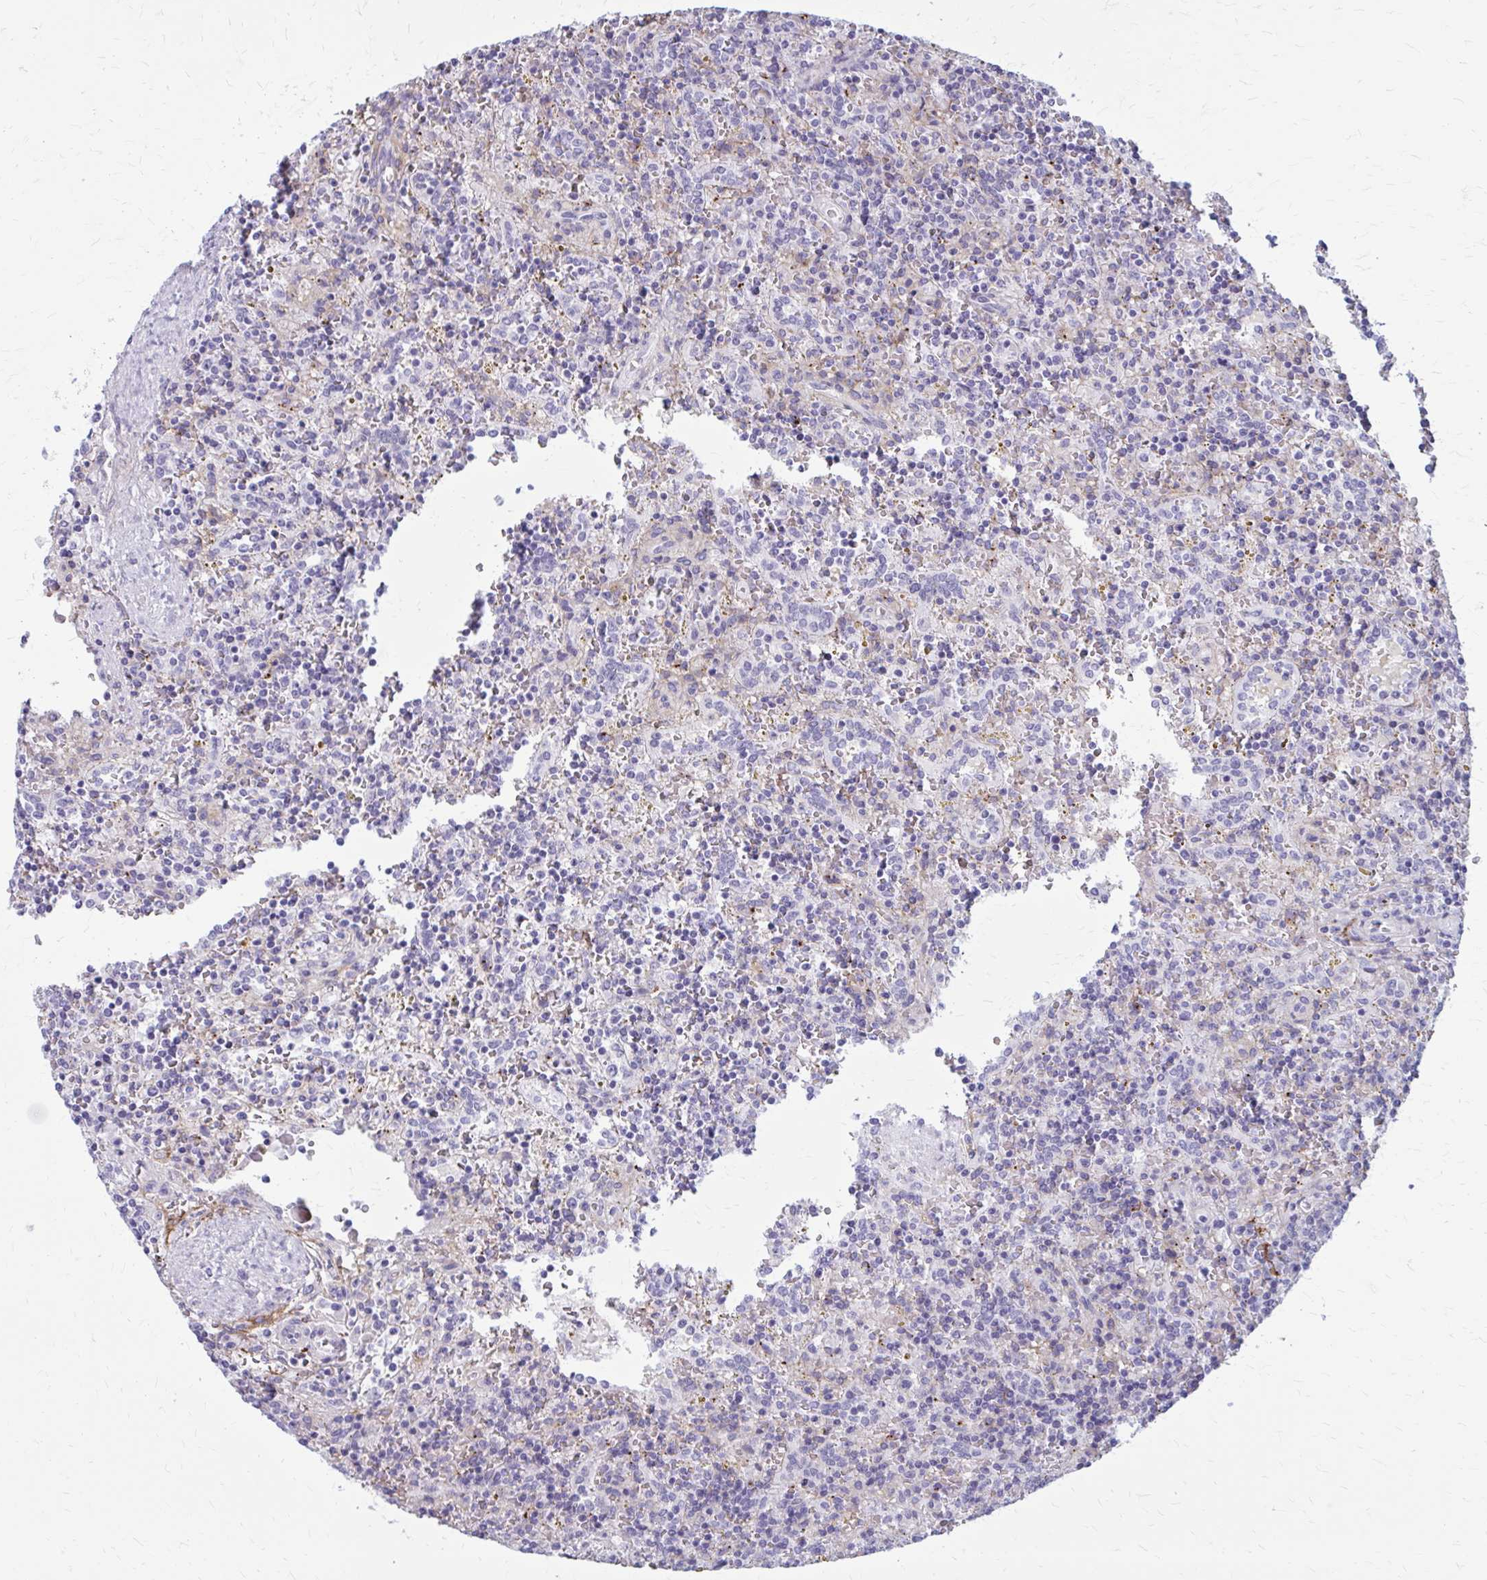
{"staining": {"intensity": "negative", "quantity": "none", "location": "none"}, "tissue": "lymphoma", "cell_type": "Tumor cells", "image_type": "cancer", "snomed": [{"axis": "morphology", "description": "Malignant lymphoma, non-Hodgkin's type, Low grade"}, {"axis": "topography", "description": "Spleen"}], "caption": "An immunohistochemistry histopathology image of lymphoma is shown. There is no staining in tumor cells of lymphoma.", "gene": "AKAP12", "patient": {"sex": "male", "age": 67}}